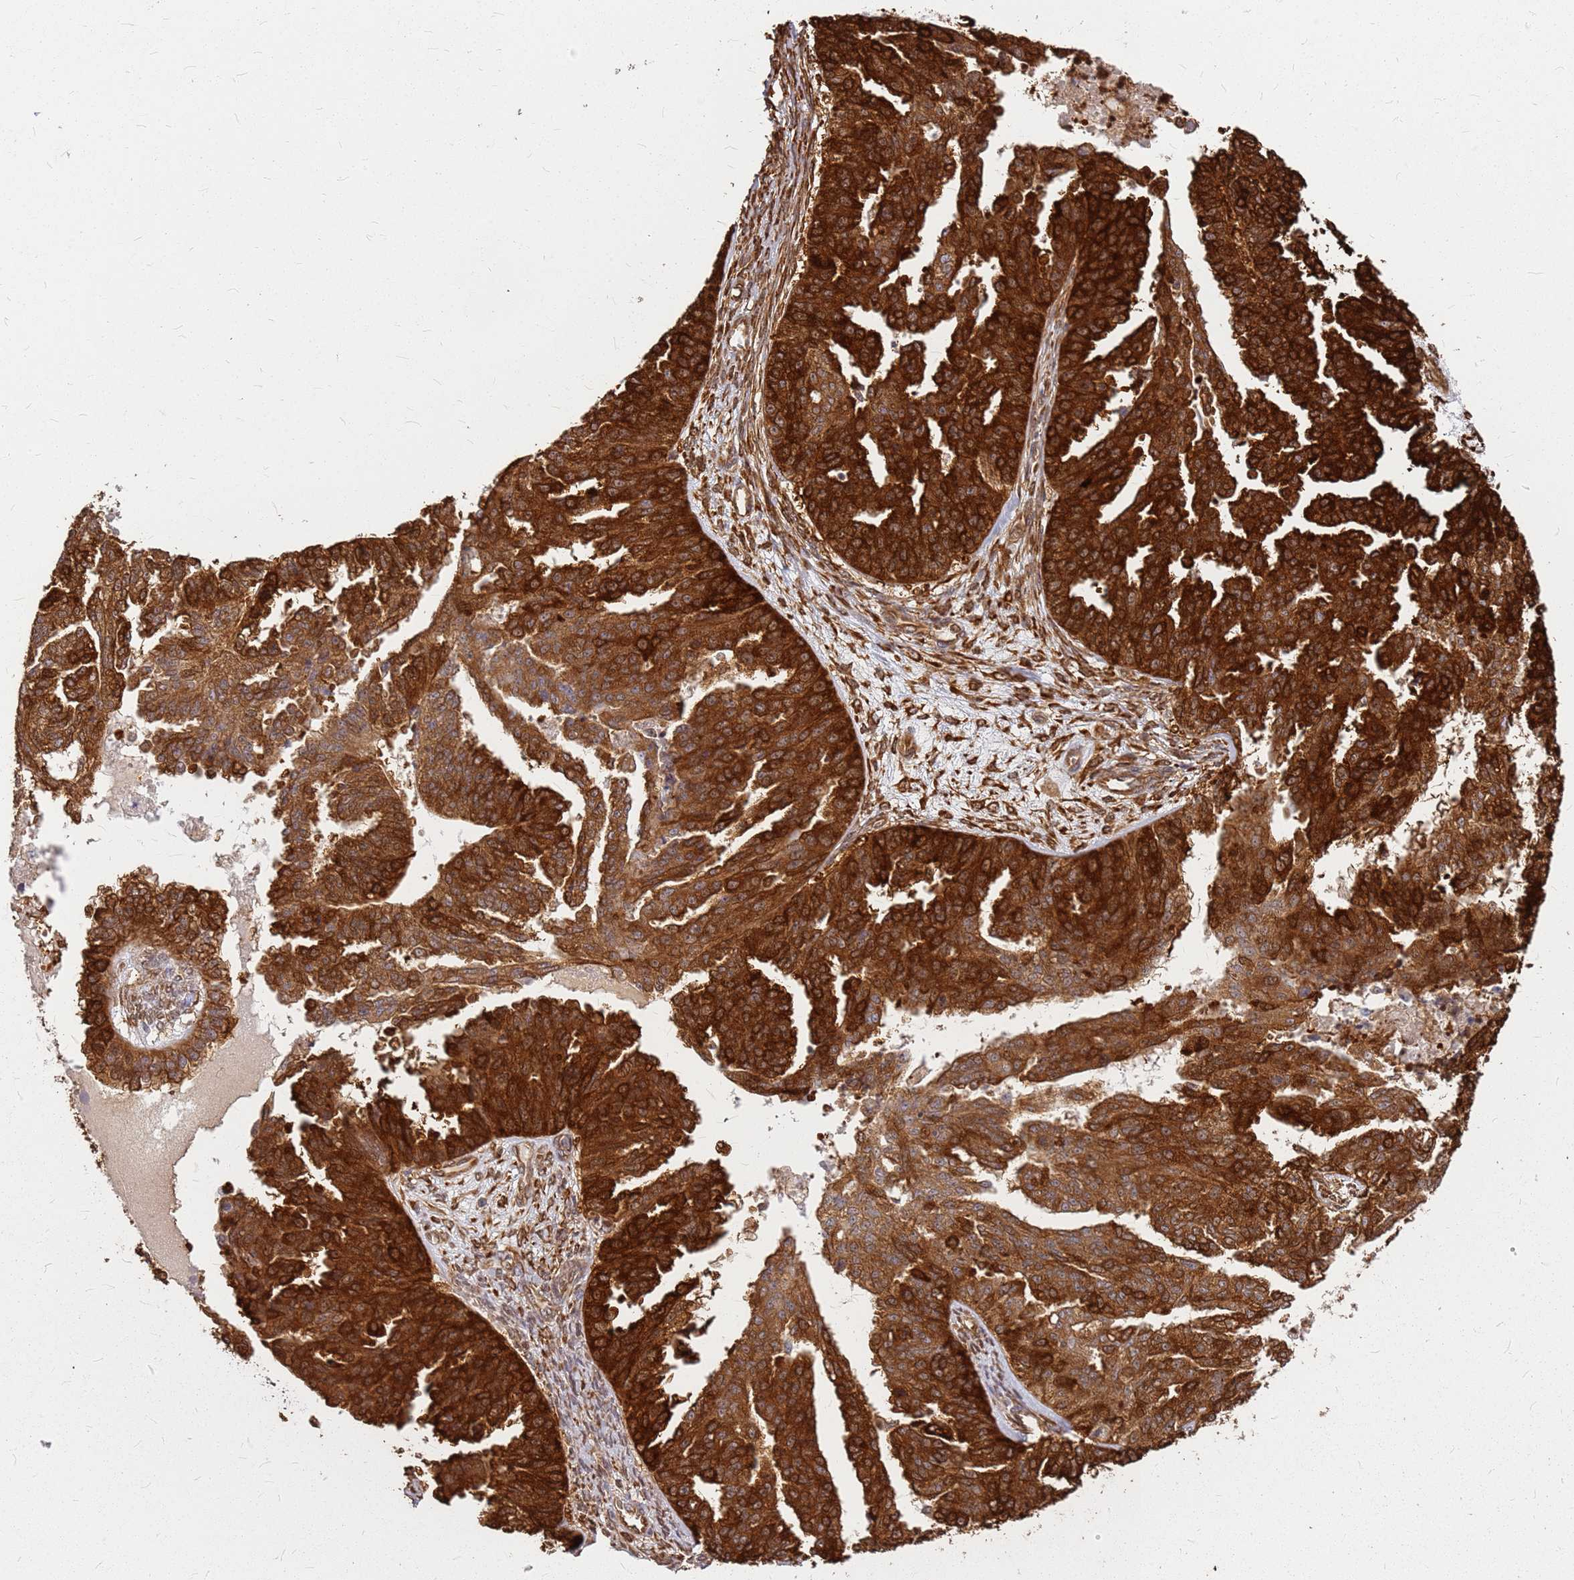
{"staining": {"intensity": "strong", "quantity": ">75%", "location": "cytoplasmic/membranous"}, "tissue": "ovarian cancer", "cell_type": "Tumor cells", "image_type": "cancer", "snomed": [{"axis": "morphology", "description": "Cystadenocarcinoma, serous, NOS"}, {"axis": "topography", "description": "Ovary"}], "caption": "Immunohistochemical staining of human ovarian cancer (serous cystadenocarcinoma) reveals high levels of strong cytoplasmic/membranous protein positivity in approximately >75% of tumor cells. The protein is stained brown, and the nuclei are stained in blue (DAB IHC with brightfield microscopy, high magnification).", "gene": "HDX", "patient": {"sex": "female", "age": 58}}